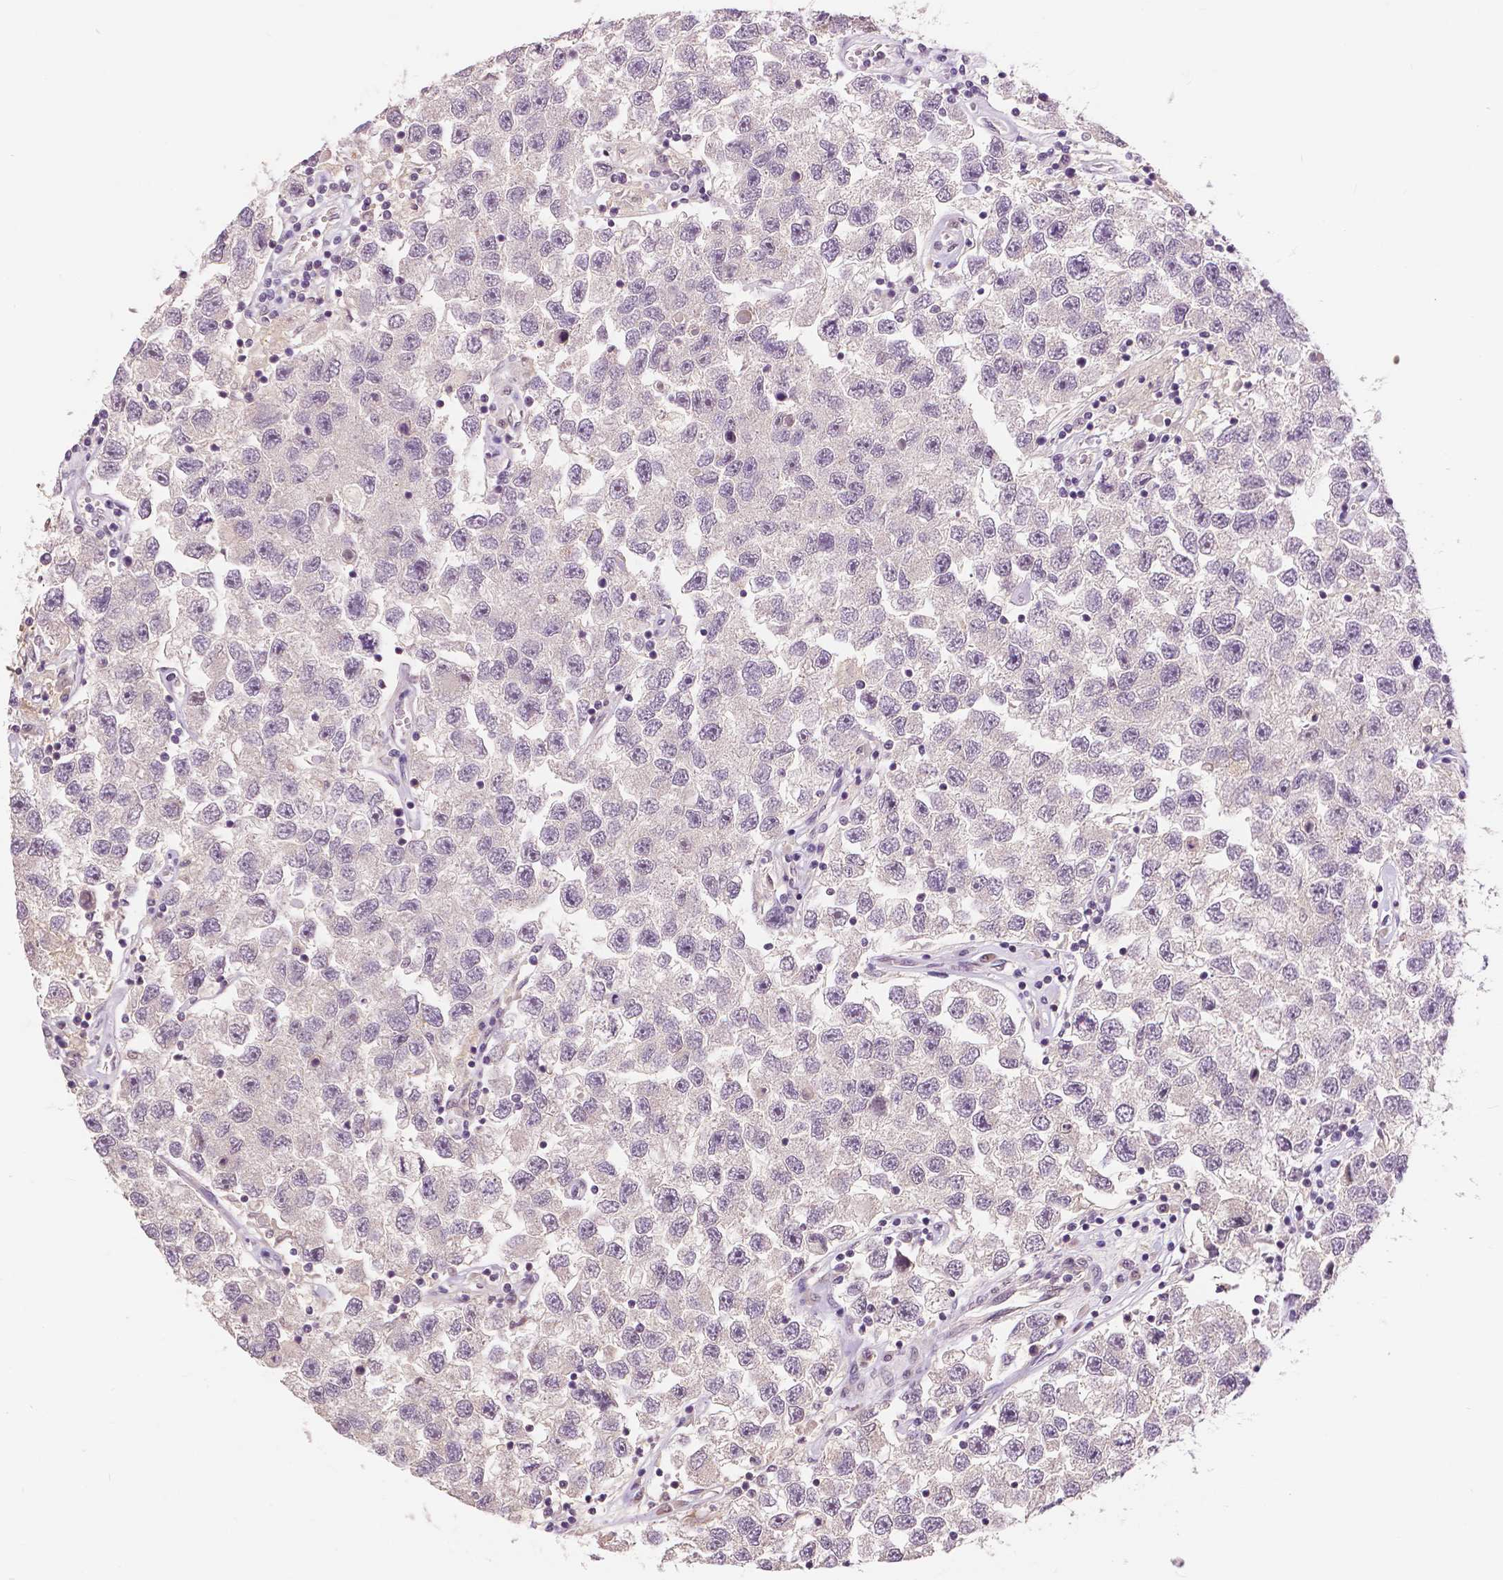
{"staining": {"intensity": "negative", "quantity": "none", "location": "none"}, "tissue": "testis cancer", "cell_type": "Tumor cells", "image_type": "cancer", "snomed": [{"axis": "morphology", "description": "Seminoma, NOS"}, {"axis": "topography", "description": "Testis"}], "caption": "Immunohistochemistry (IHC) photomicrograph of neoplastic tissue: testis seminoma stained with DAB (3,3'-diaminobenzidine) shows no significant protein positivity in tumor cells.", "gene": "MAP1LC3B", "patient": {"sex": "male", "age": 26}}